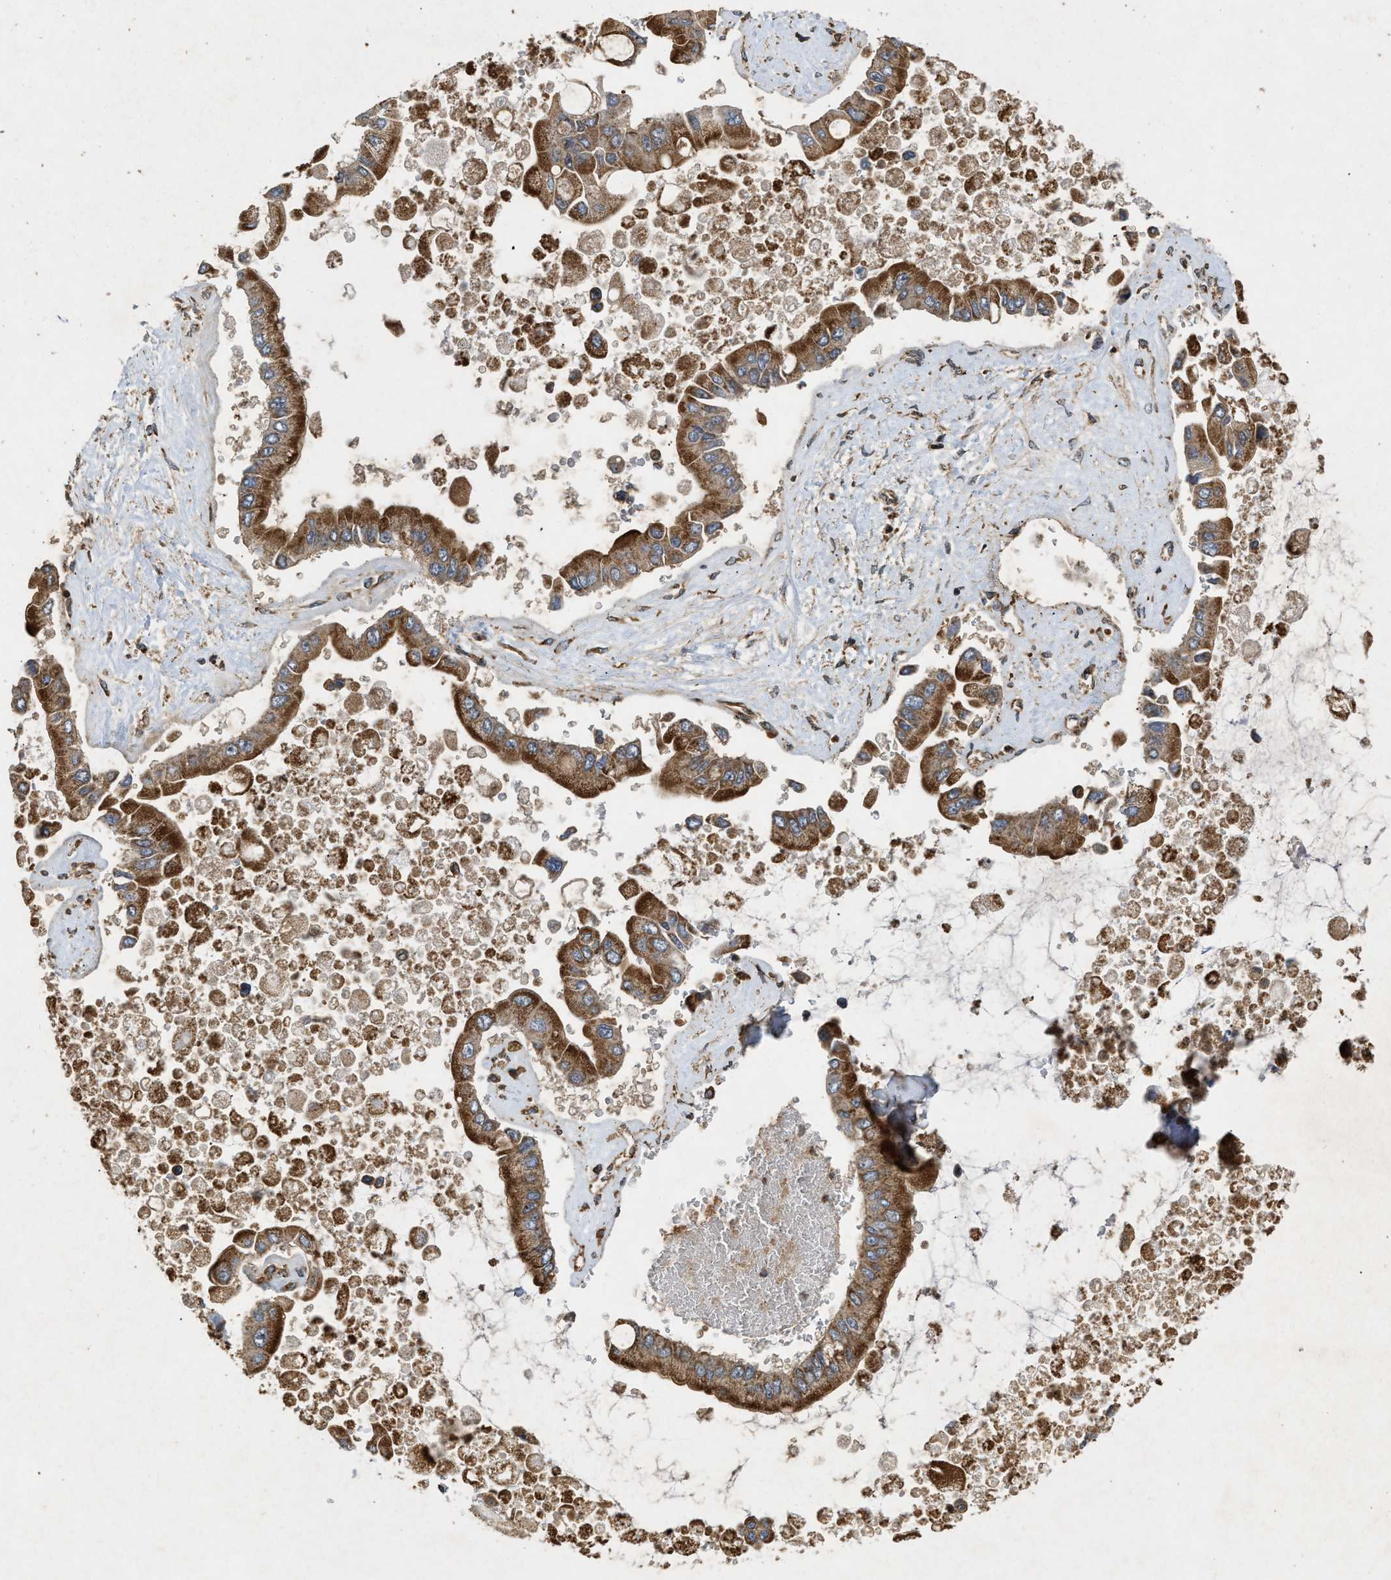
{"staining": {"intensity": "strong", "quantity": ">75%", "location": "cytoplasmic/membranous"}, "tissue": "liver cancer", "cell_type": "Tumor cells", "image_type": "cancer", "snomed": [{"axis": "morphology", "description": "Cholangiocarcinoma"}, {"axis": "topography", "description": "Liver"}], "caption": "Immunohistochemical staining of liver cancer reveals high levels of strong cytoplasmic/membranous staining in about >75% of tumor cells.", "gene": "GNB4", "patient": {"sex": "male", "age": 50}}